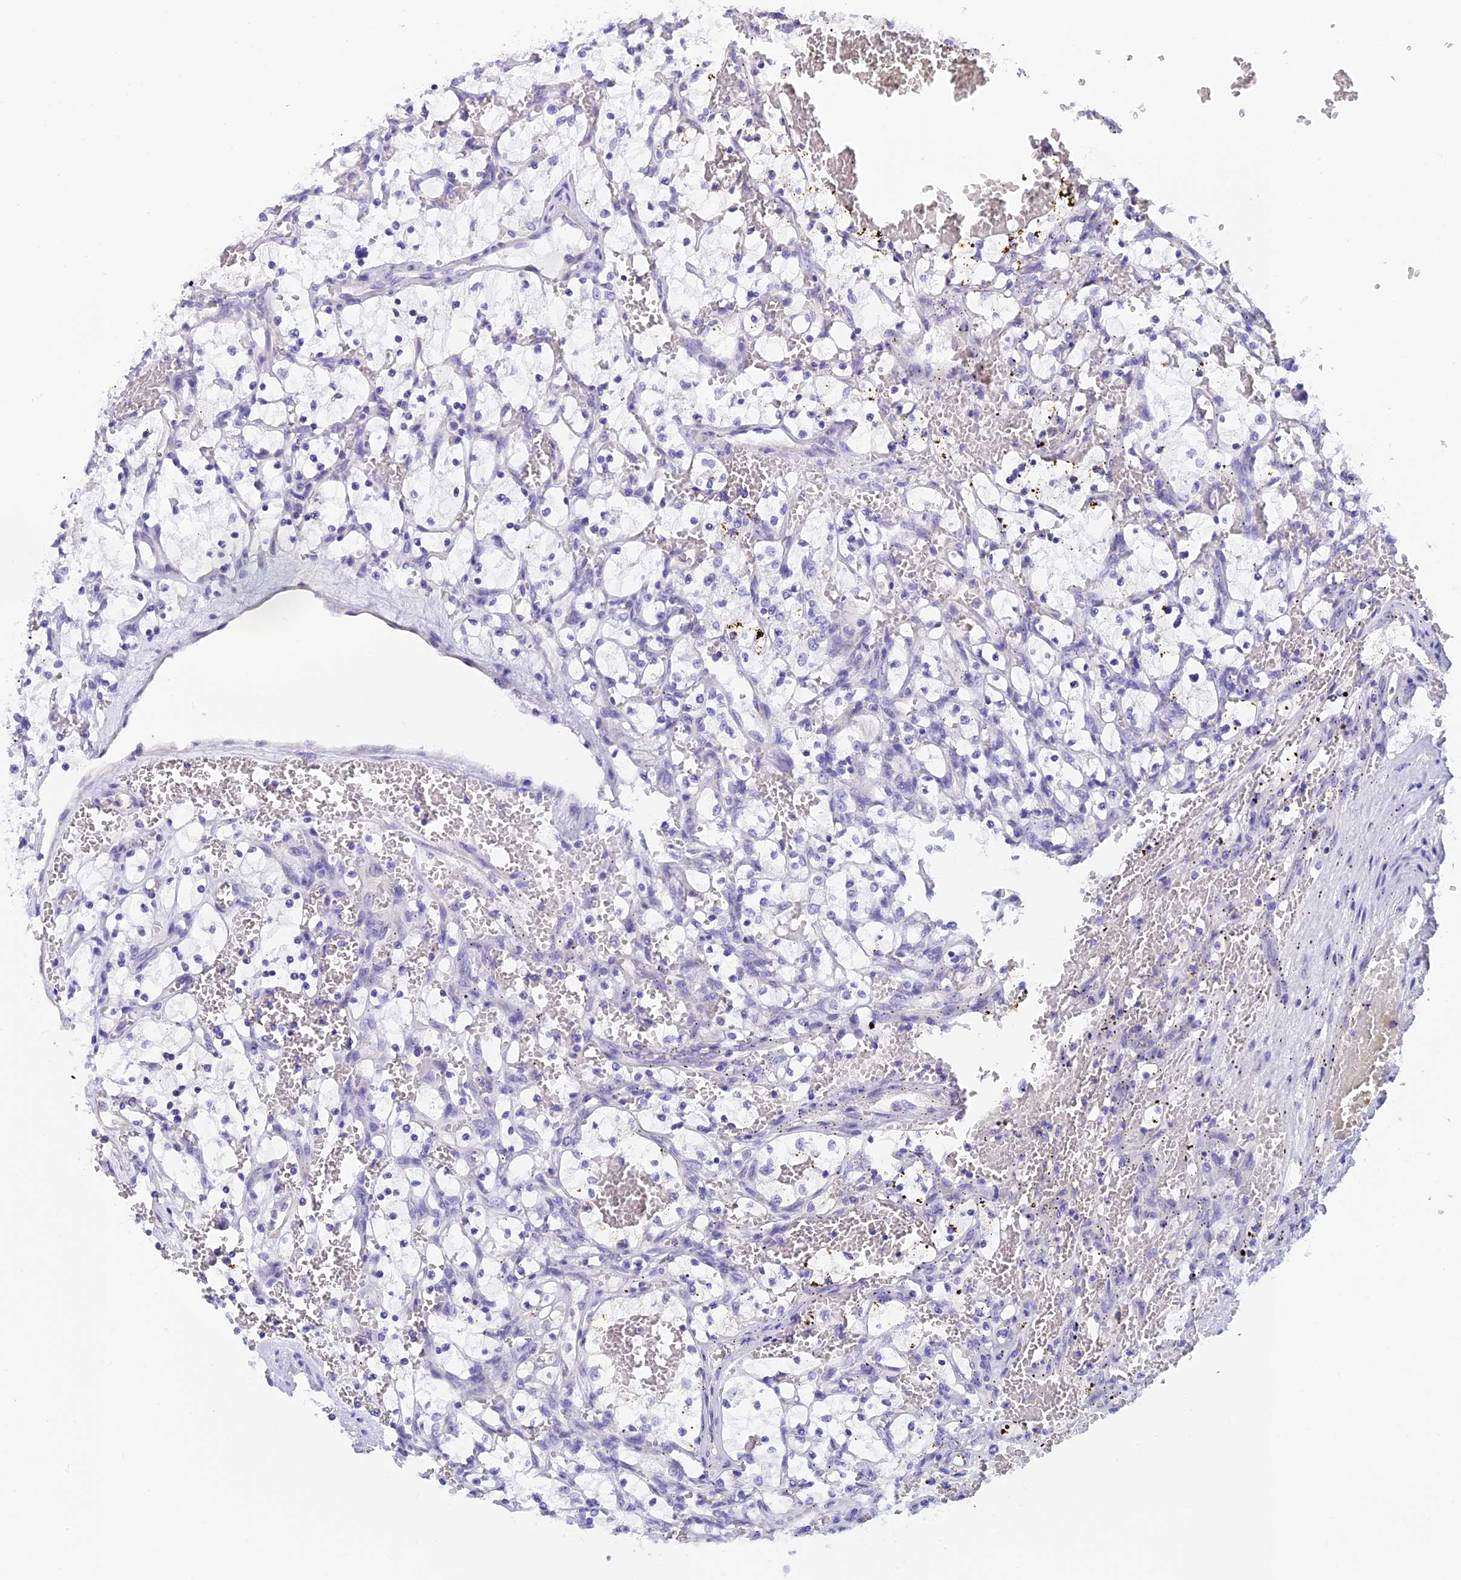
{"staining": {"intensity": "negative", "quantity": "none", "location": "none"}, "tissue": "renal cancer", "cell_type": "Tumor cells", "image_type": "cancer", "snomed": [{"axis": "morphology", "description": "Adenocarcinoma, NOS"}, {"axis": "topography", "description": "Kidney"}], "caption": "The immunohistochemistry (IHC) image has no significant expression in tumor cells of renal cancer (adenocarcinoma) tissue.", "gene": "C17orf67", "patient": {"sex": "female", "age": 69}}